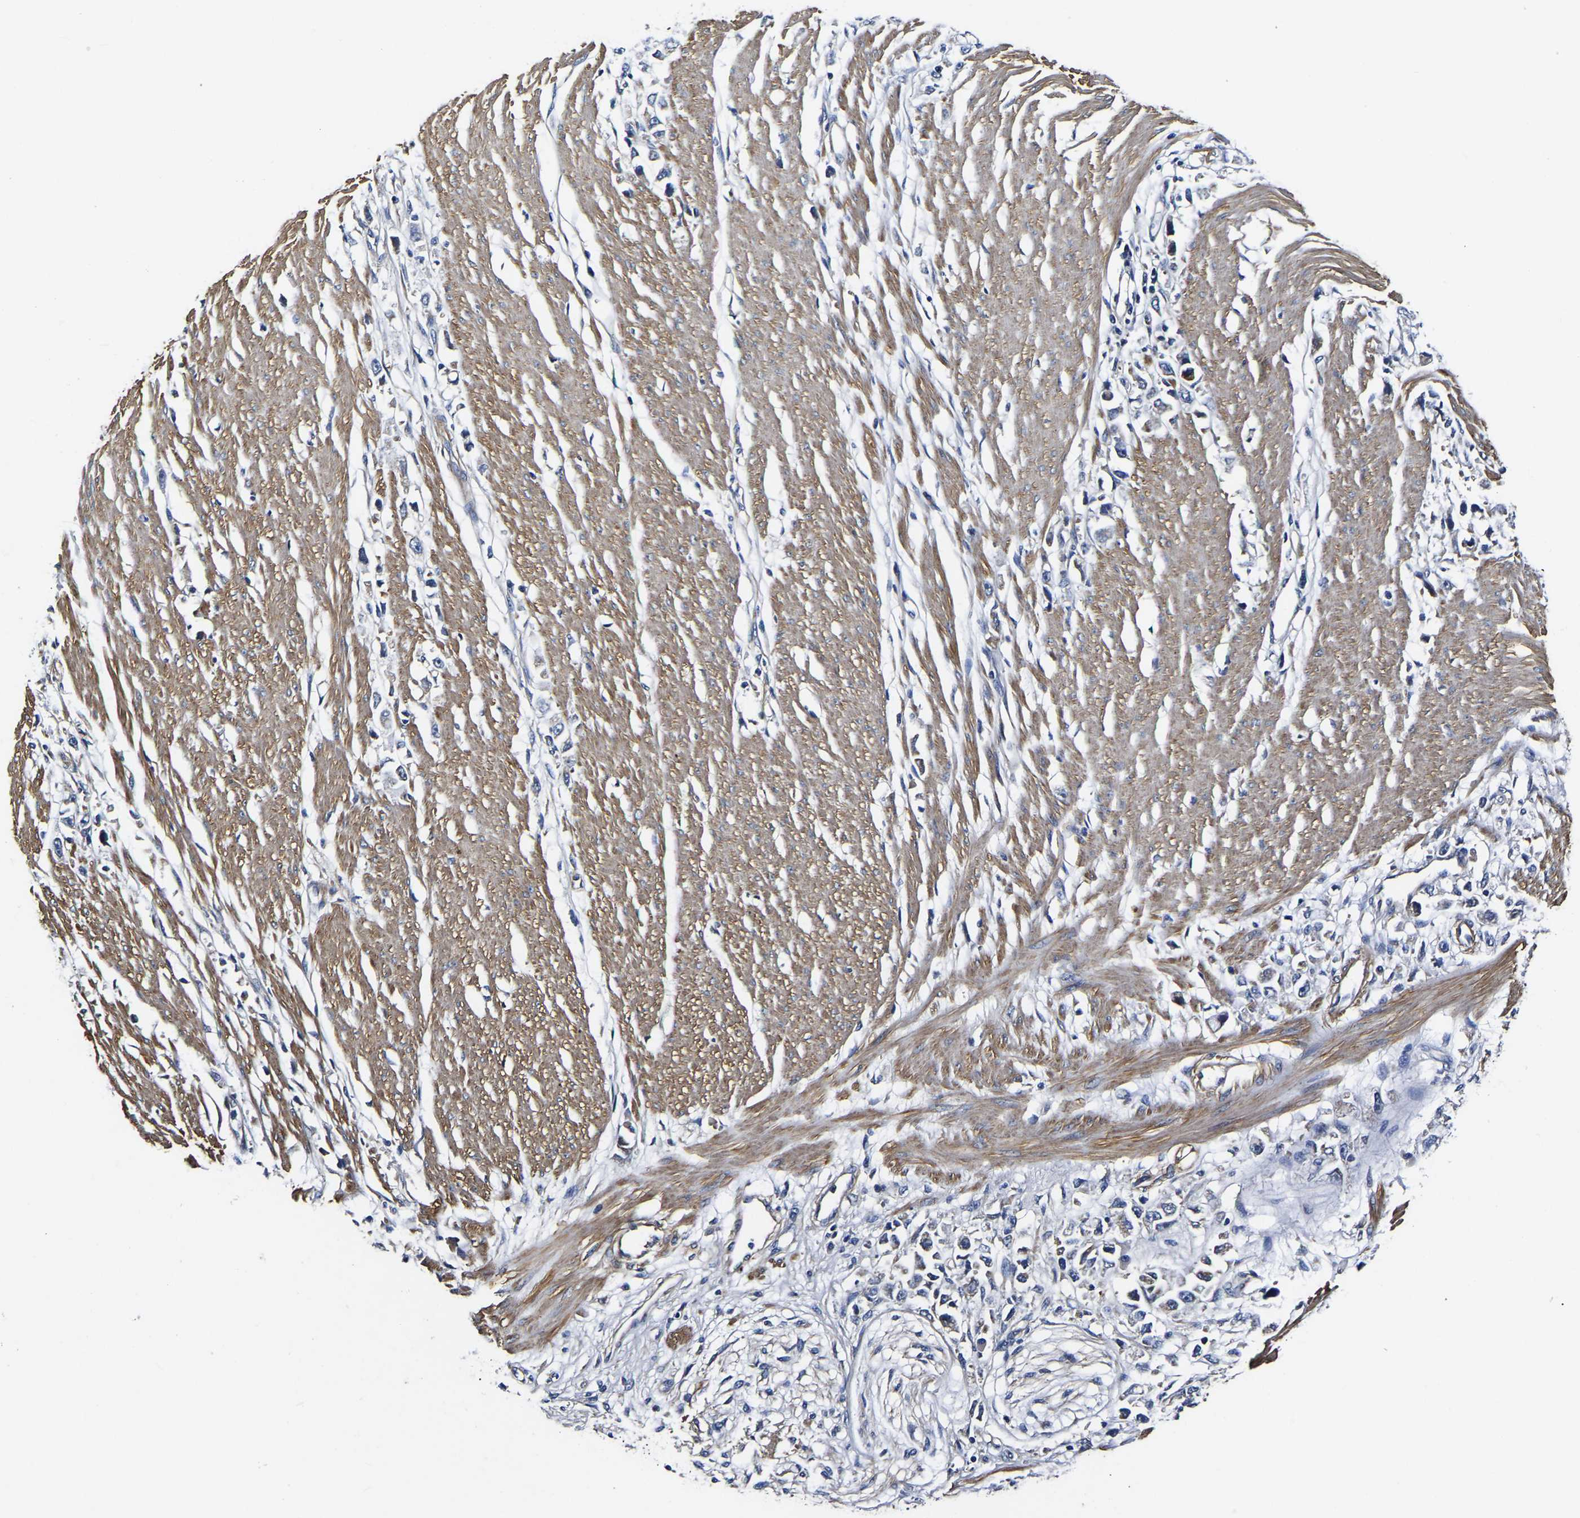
{"staining": {"intensity": "negative", "quantity": "none", "location": "none"}, "tissue": "stomach cancer", "cell_type": "Tumor cells", "image_type": "cancer", "snomed": [{"axis": "morphology", "description": "Adenocarcinoma, NOS"}, {"axis": "topography", "description": "Stomach"}], "caption": "The IHC histopathology image has no significant staining in tumor cells of stomach adenocarcinoma tissue. (Immunohistochemistry, brightfield microscopy, high magnification).", "gene": "KCTD17", "patient": {"sex": "female", "age": 59}}